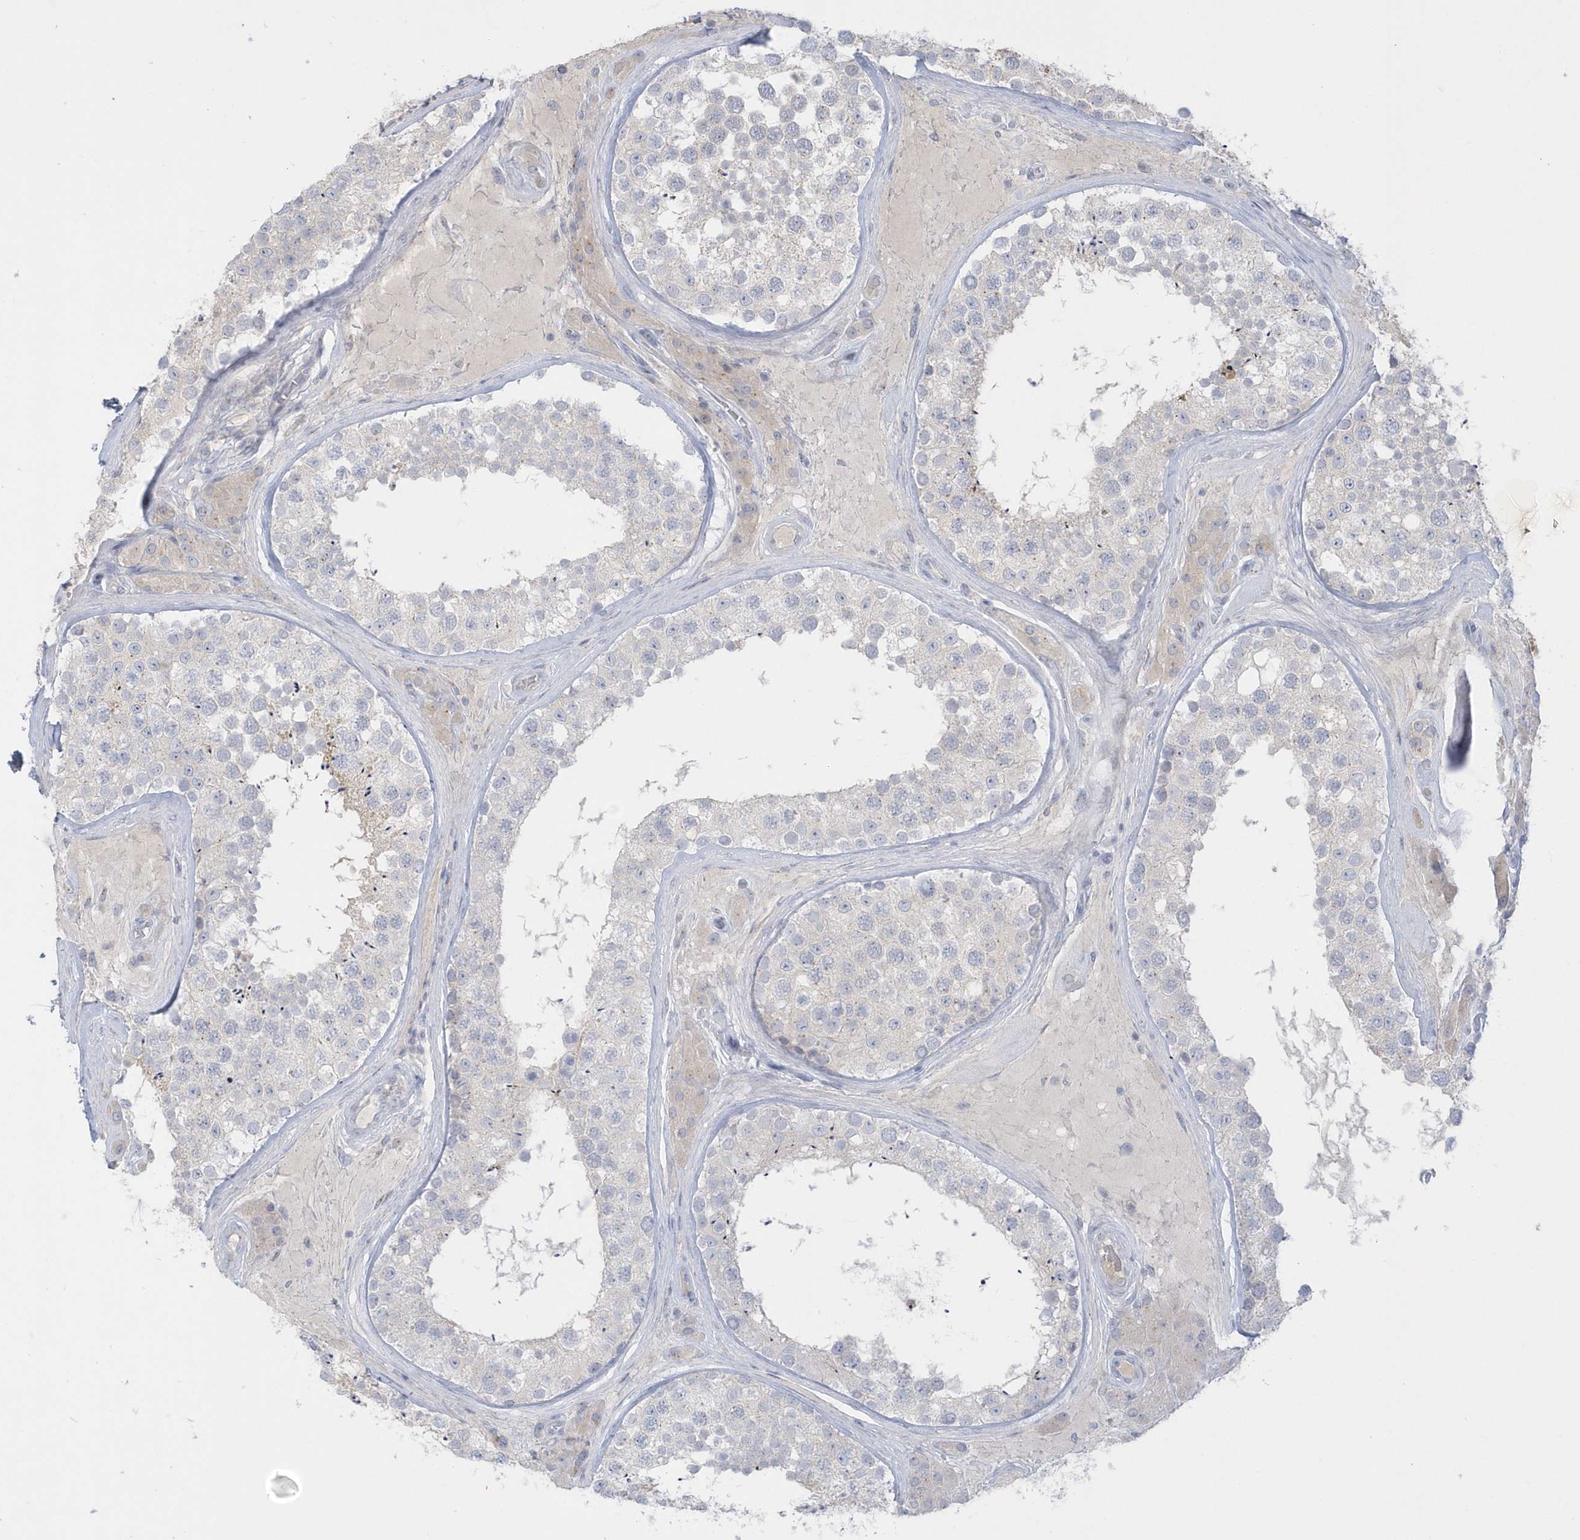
{"staining": {"intensity": "weak", "quantity": "<25%", "location": "cytoplasmic/membranous"}, "tissue": "testis", "cell_type": "Cells in seminiferous ducts", "image_type": "normal", "snomed": [{"axis": "morphology", "description": "Normal tissue, NOS"}, {"axis": "topography", "description": "Testis"}], "caption": "Immunohistochemistry of benign testis displays no positivity in cells in seminiferous ducts.", "gene": "SEMA3D", "patient": {"sex": "male", "age": 46}}